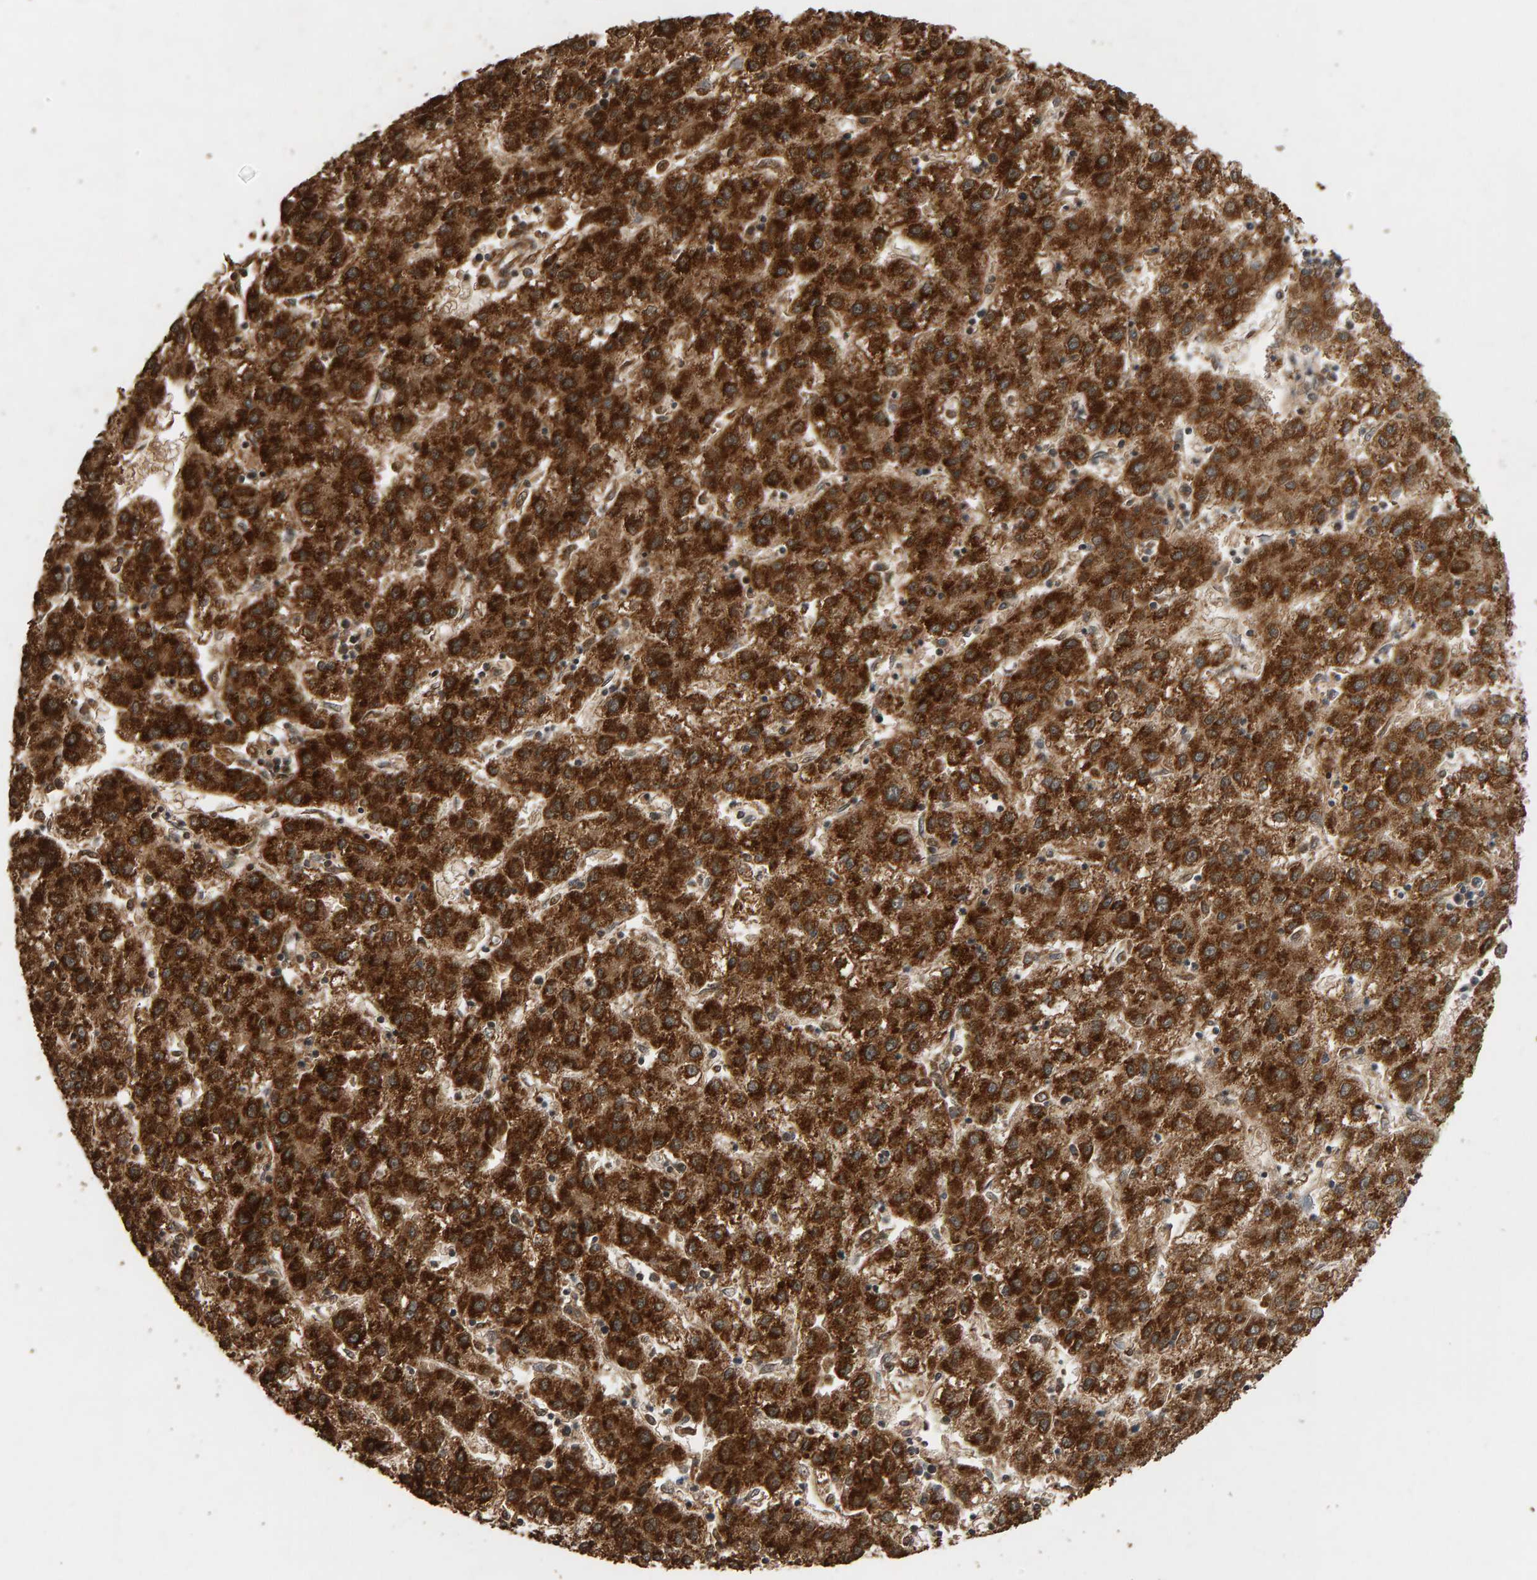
{"staining": {"intensity": "strong", "quantity": ">75%", "location": "cytoplasmic/membranous"}, "tissue": "liver cancer", "cell_type": "Tumor cells", "image_type": "cancer", "snomed": [{"axis": "morphology", "description": "Carcinoma, Hepatocellular, NOS"}, {"axis": "topography", "description": "Liver"}], "caption": "An image showing strong cytoplasmic/membranous staining in approximately >75% of tumor cells in hepatocellular carcinoma (liver), as visualized by brown immunohistochemical staining.", "gene": "GSTK1", "patient": {"sex": "male", "age": 72}}